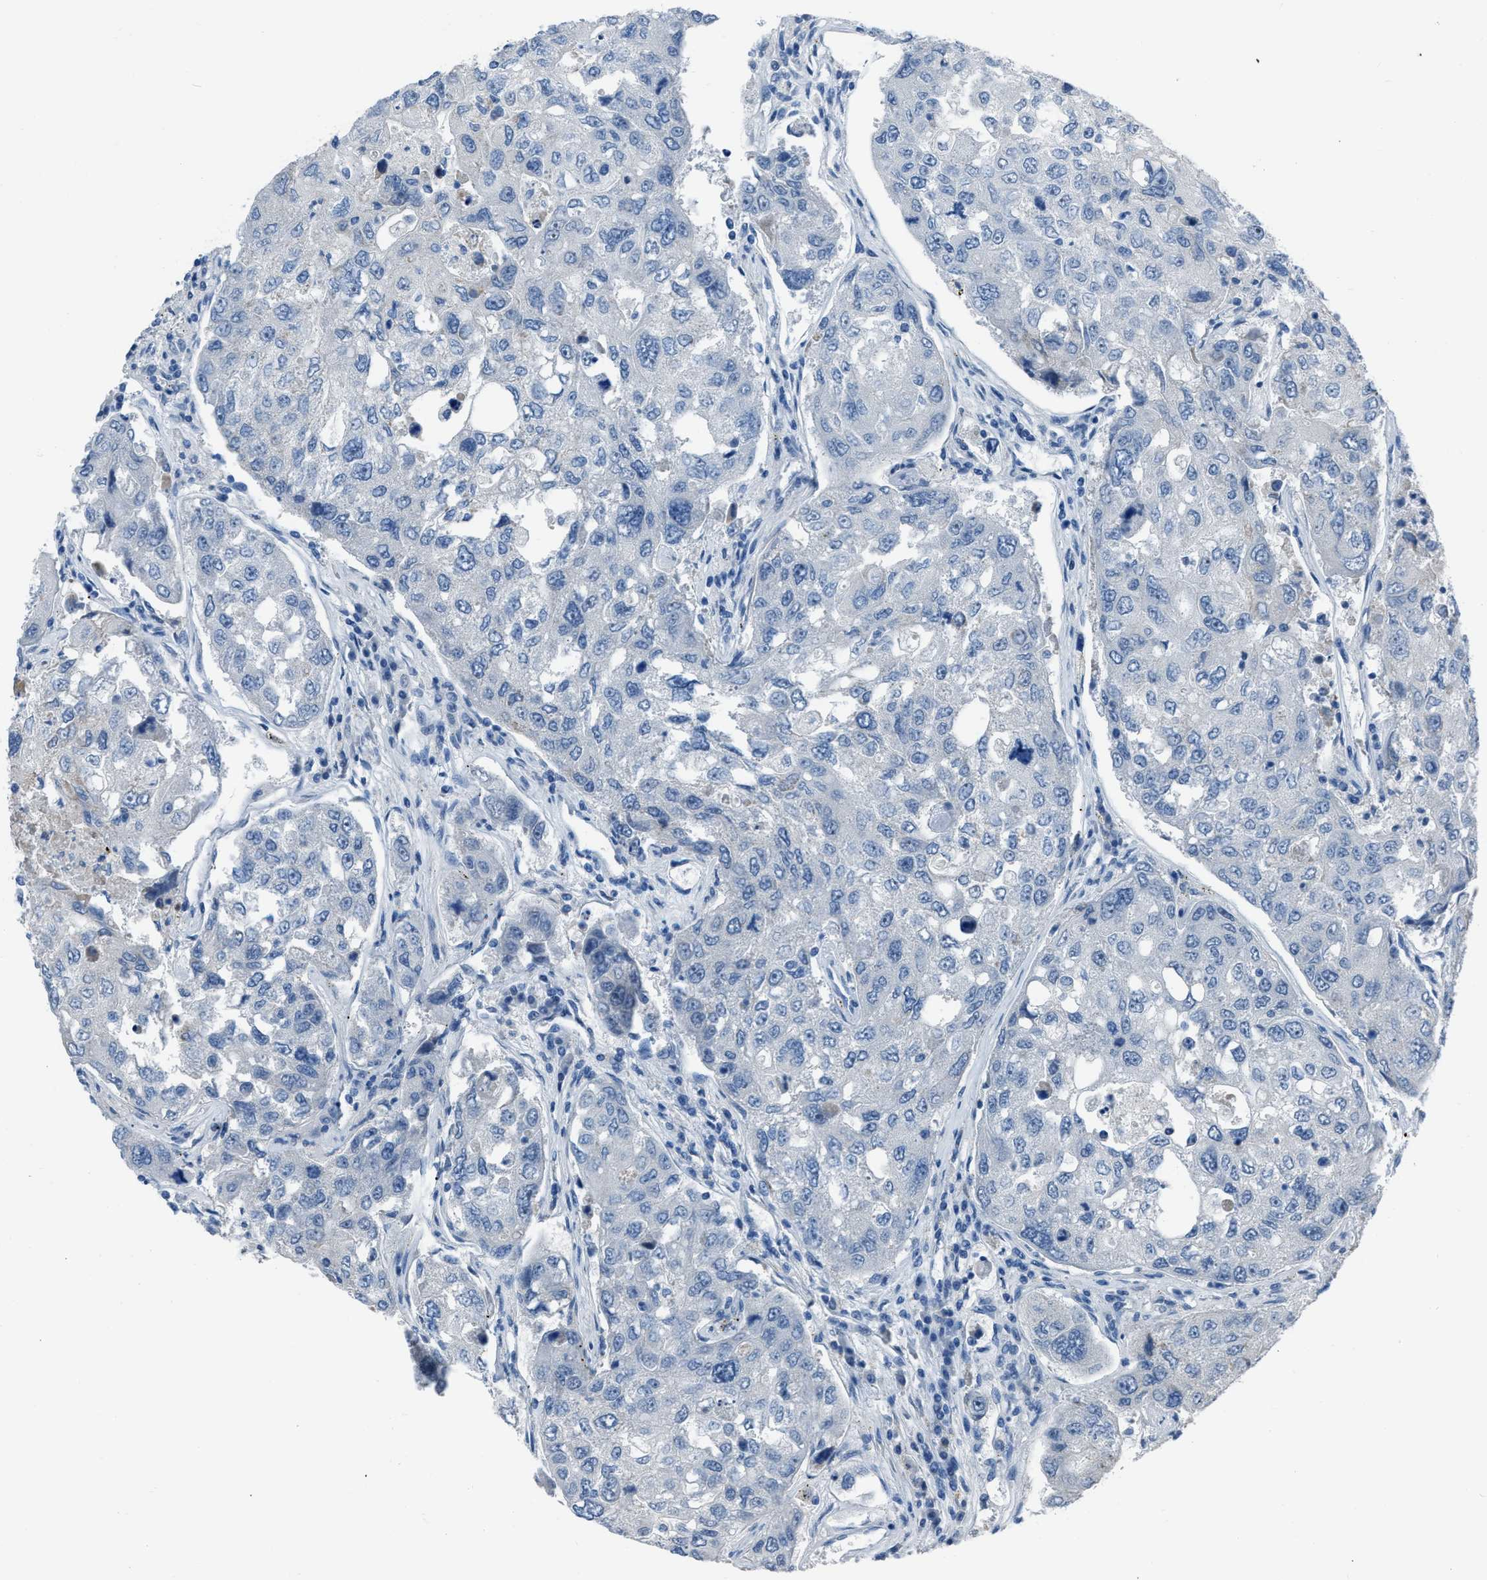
{"staining": {"intensity": "negative", "quantity": "none", "location": "none"}, "tissue": "urothelial cancer", "cell_type": "Tumor cells", "image_type": "cancer", "snomed": [{"axis": "morphology", "description": "Urothelial carcinoma, High grade"}, {"axis": "topography", "description": "Lymph node"}, {"axis": "topography", "description": "Urinary bladder"}], "caption": "Immunohistochemistry image of high-grade urothelial carcinoma stained for a protein (brown), which displays no staining in tumor cells.", "gene": "SPATC1L", "patient": {"sex": "male", "age": 51}}